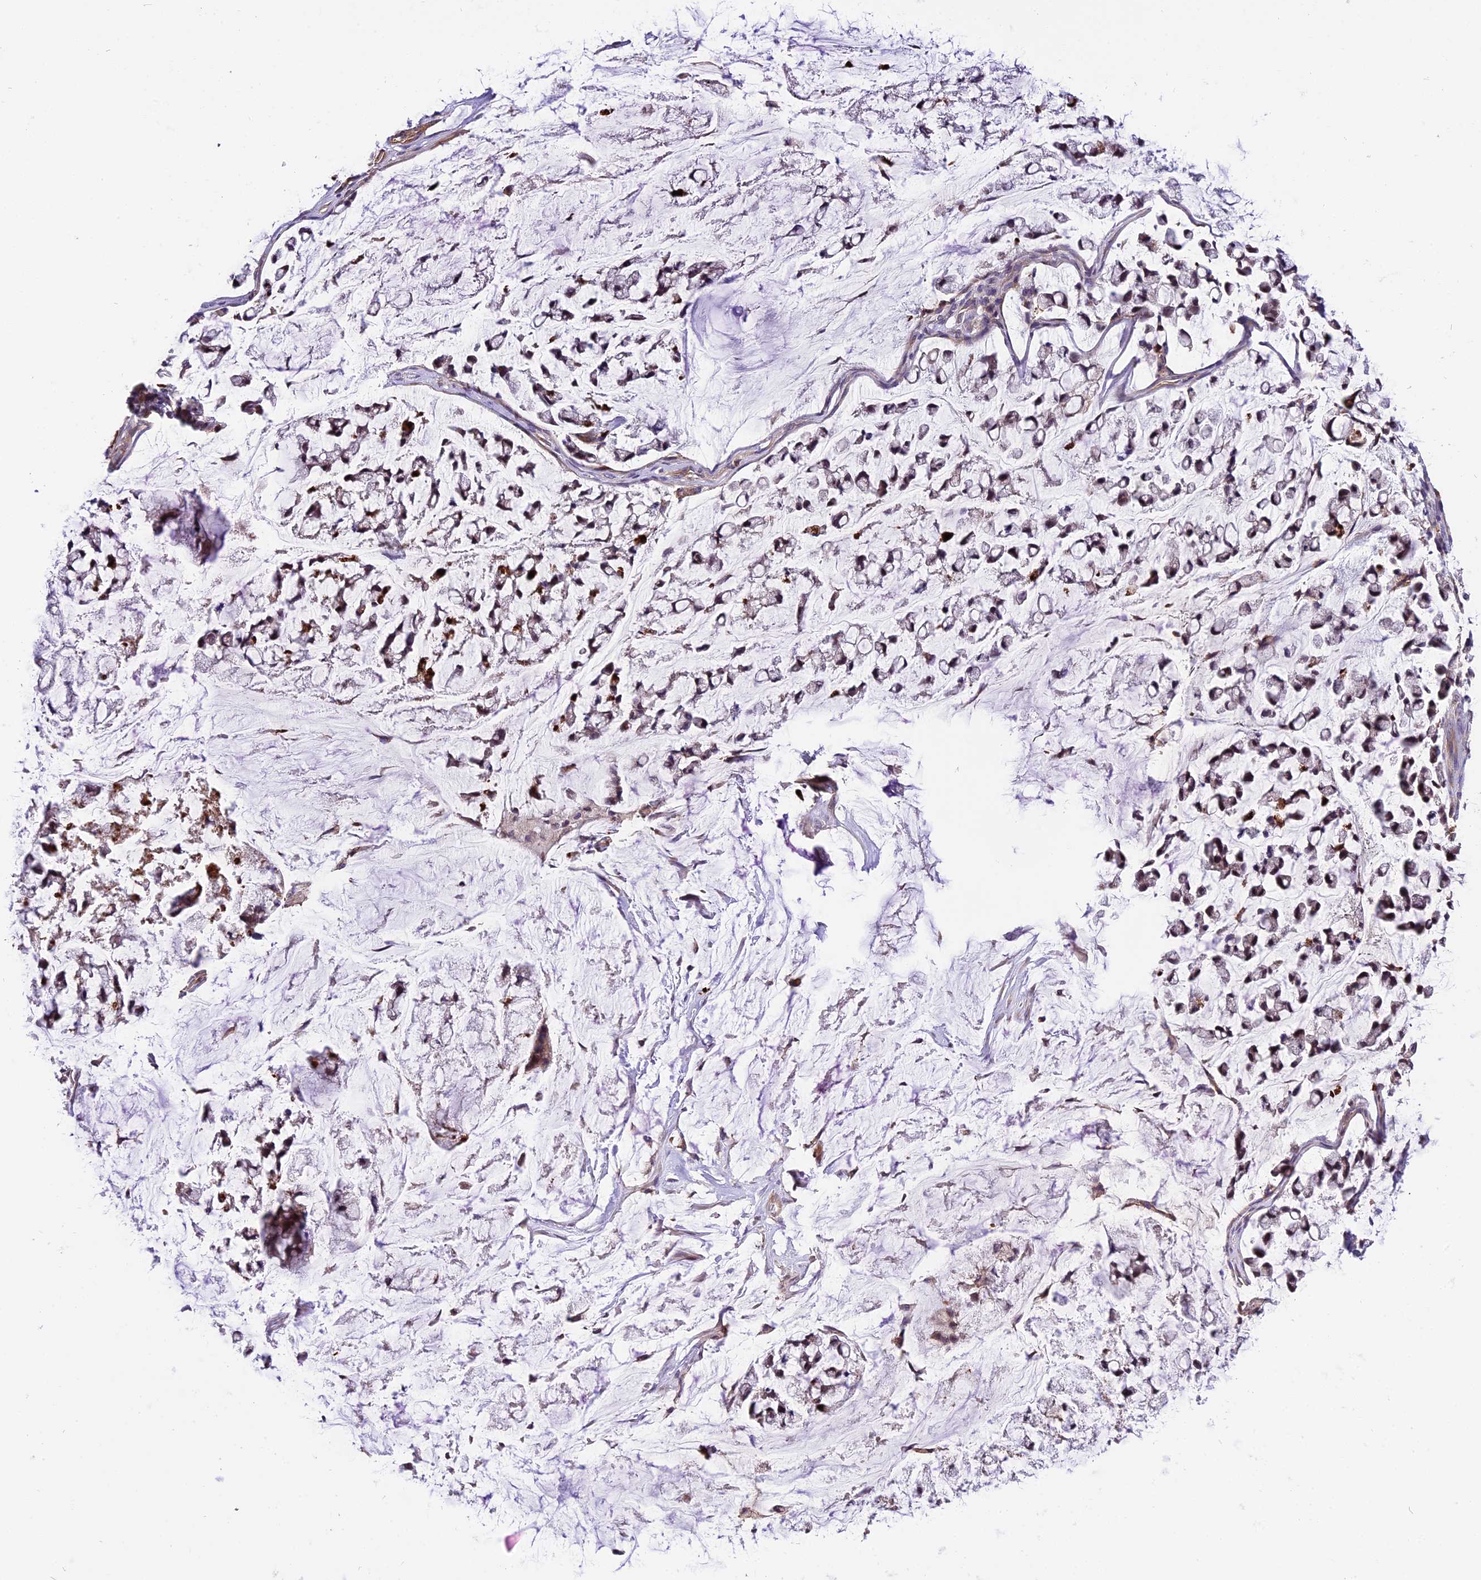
{"staining": {"intensity": "strong", "quantity": ">75%", "location": "nuclear"}, "tissue": "stomach cancer", "cell_type": "Tumor cells", "image_type": "cancer", "snomed": [{"axis": "morphology", "description": "Adenocarcinoma, NOS"}, {"axis": "topography", "description": "Stomach, lower"}], "caption": "Stomach cancer stained with a protein marker exhibits strong staining in tumor cells.", "gene": "MAP3K7CL", "patient": {"sex": "male", "age": 67}}